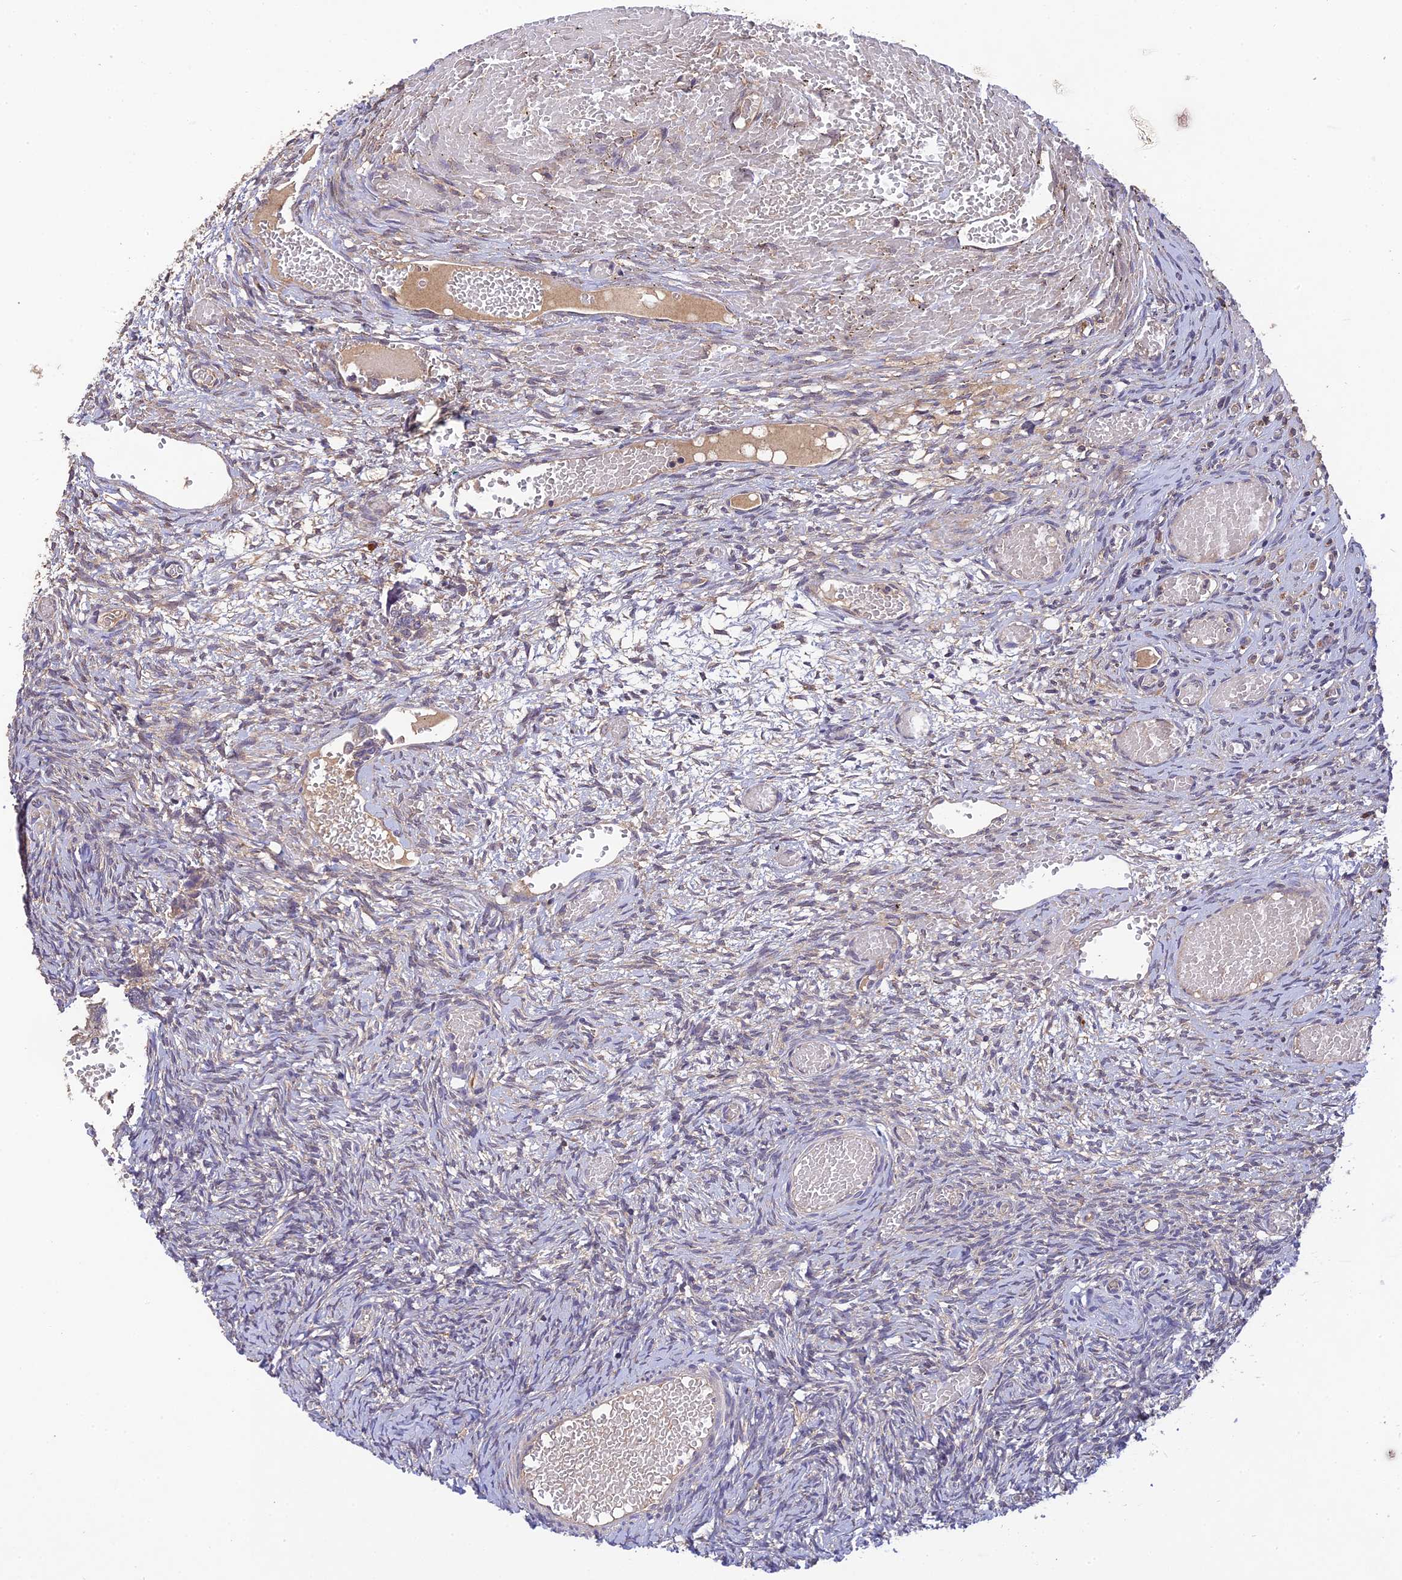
{"staining": {"intensity": "negative", "quantity": "none", "location": "none"}, "tissue": "ovary", "cell_type": "Ovarian stroma cells", "image_type": "normal", "snomed": [{"axis": "morphology", "description": "Adenocarcinoma, NOS"}, {"axis": "topography", "description": "Endometrium"}], "caption": "High magnification brightfield microscopy of normal ovary stained with DAB (3,3'-diaminobenzidine) (brown) and counterstained with hematoxylin (blue): ovarian stroma cells show no significant expression. (Brightfield microscopy of DAB immunohistochemistry at high magnification).", "gene": "DENND5B", "patient": {"sex": "female", "age": 32}}